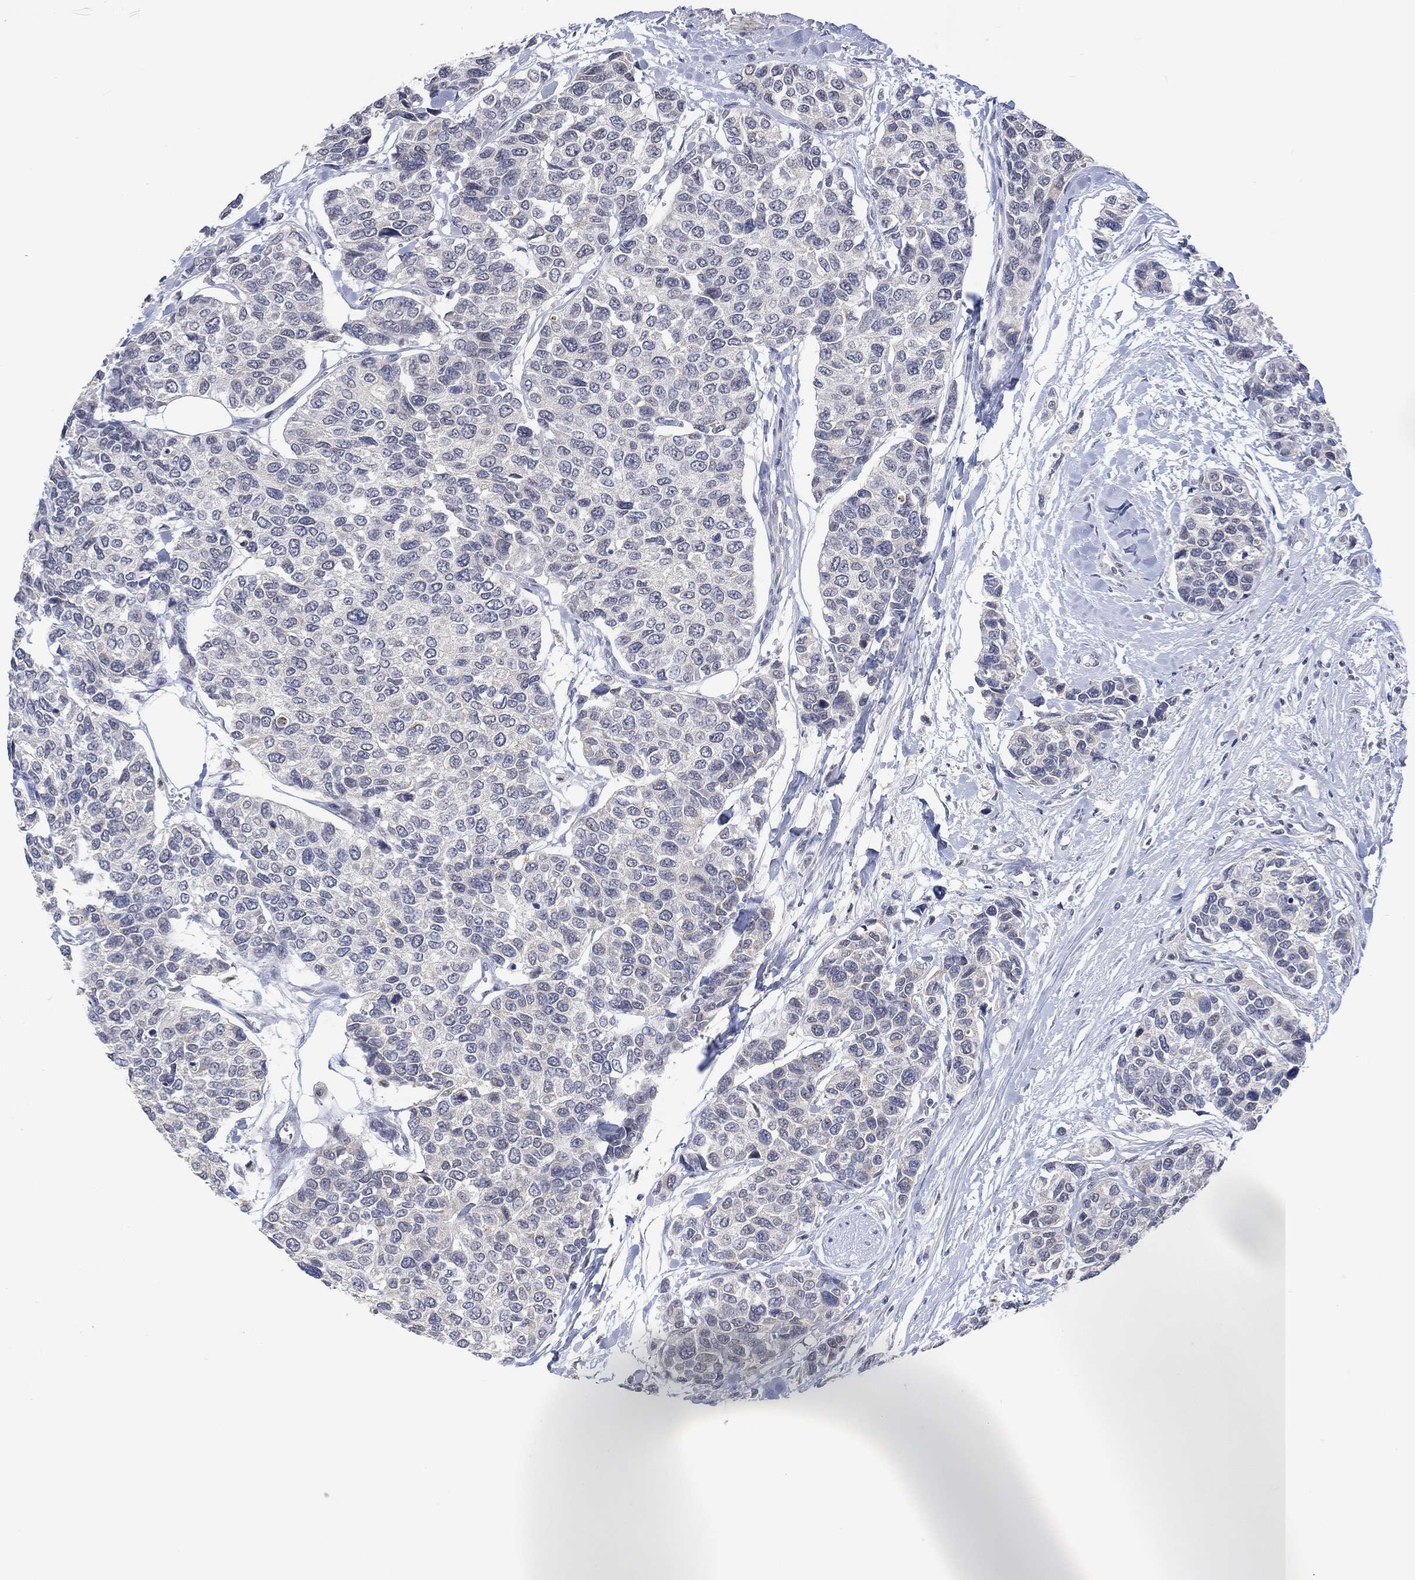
{"staining": {"intensity": "negative", "quantity": "none", "location": "none"}, "tissue": "urothelial cancer", "cell_type": "Tumor cells", "image_type": "cancer", "snomed": [{"axis": "morphology", "description": "Urothelial carcinoma, High grade"}, {"axis": "topography", "description": "Urinary bladder"}], "caption": "Tumor cells are negative for protein expression in human urothelial cancer.", "gene": "SLC48A1", "patient": {"sex": "male", "age": 77}}